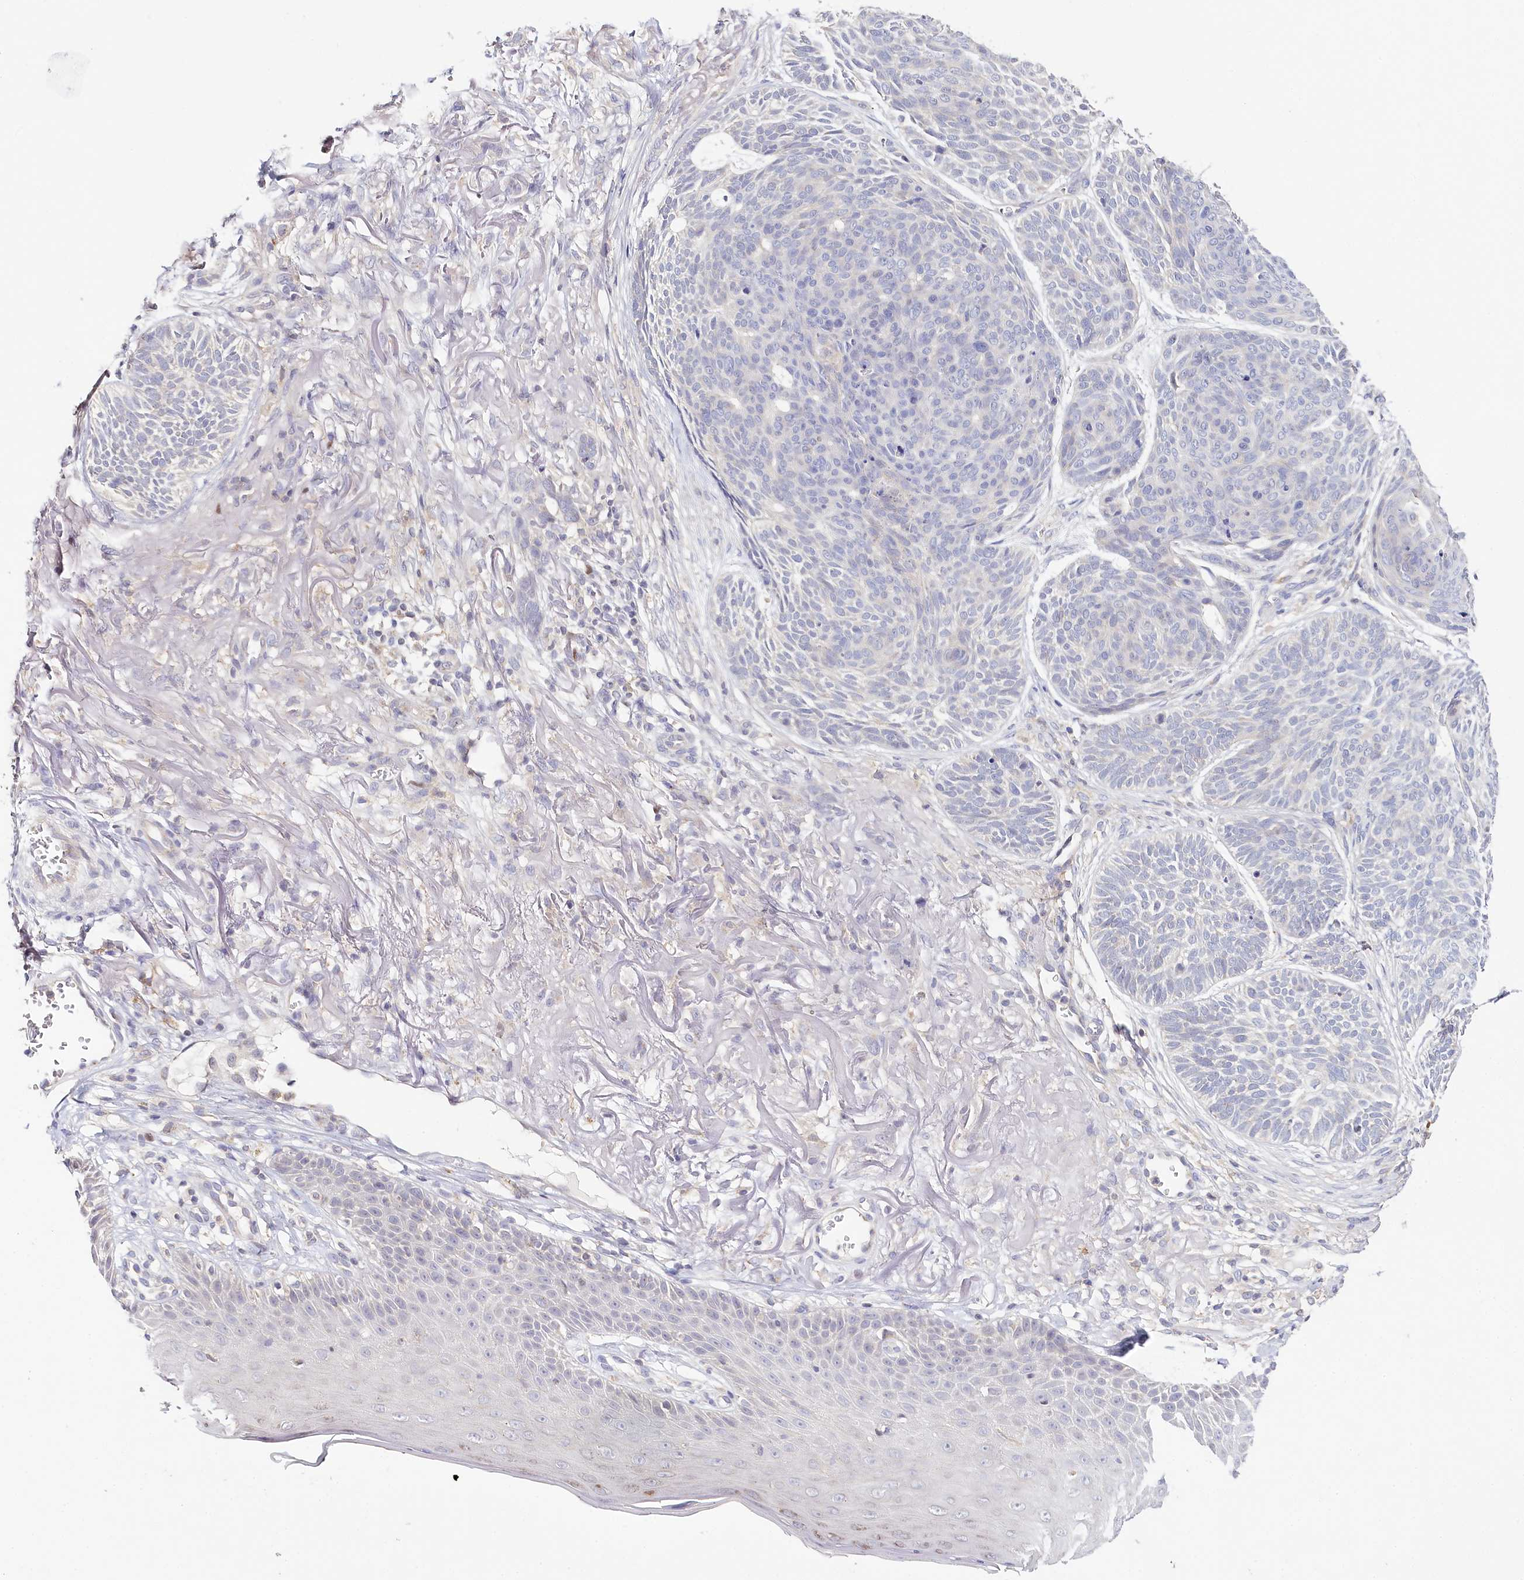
{"staining": {"intensity": "negative", "quantity": "none", "location": "none"}, "tissue": "skin cancer", "cell_type": "Tumor cells", "image_type": "cancer", "snomed": [{"axis": "morphology", "description": "Normal tissue, NOS"}, {"axis": "morphology", "description": "Basal cell carcinoma"}, {"axis": "topography", "description": "Skin"}], "caption": "Immunohistochemistry micrograph of human skin cancer stained for a protein (brown), which reveals no positivity in tumor cells. The staining is performed using DAB brown chromogen with nuclei counter-stained in using hematoxylin.", "gene": "DAPK1", "patient": {"sex": "male", "age": 66}}